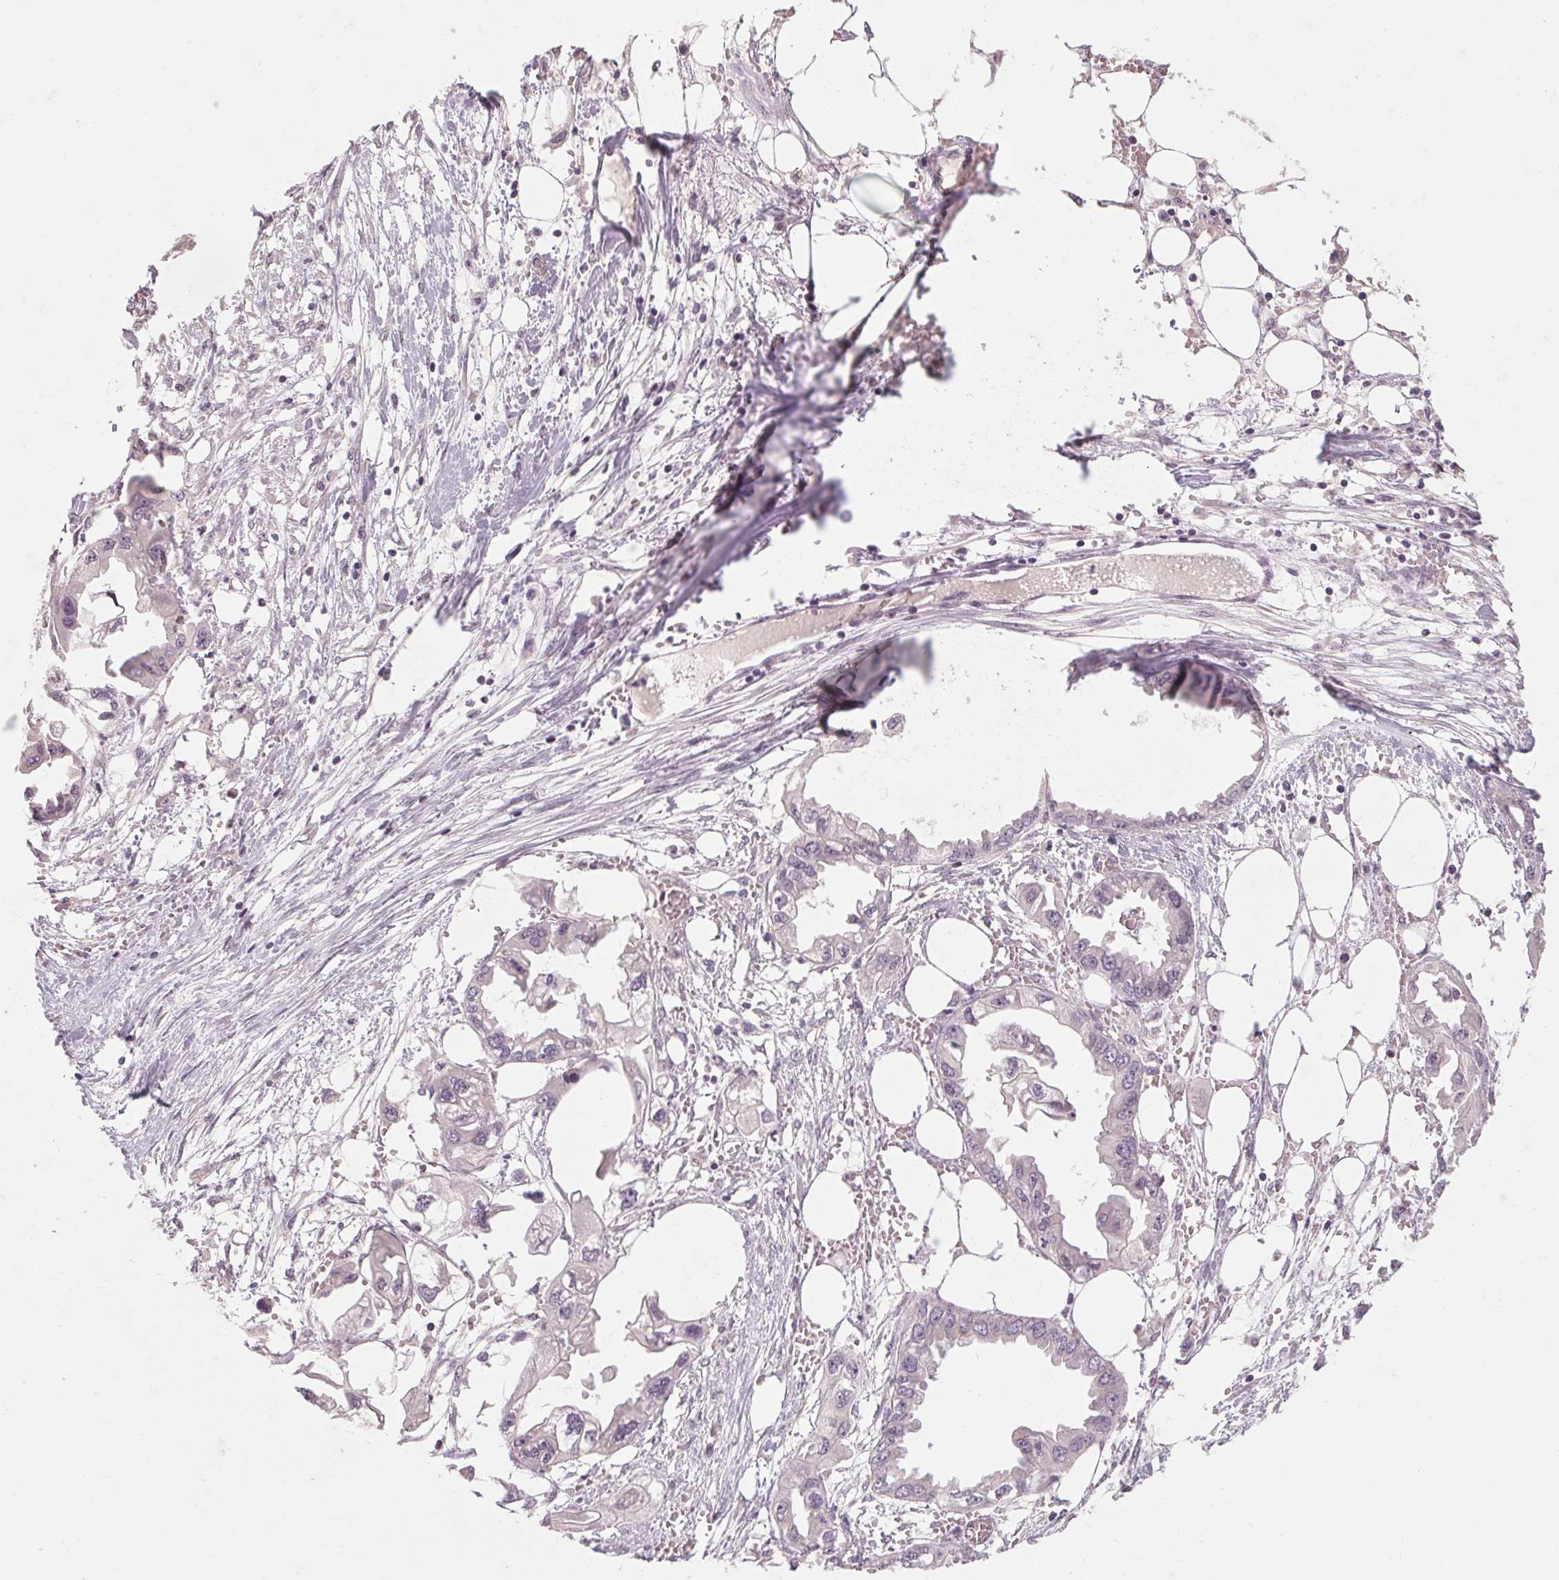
{"staining": {"intensity": "negative", "quantity": "none", "location": "none"}, "tissue": "endometrial cancer", "cell_type": "Tumor cells", "image_type": "cancer", "snomed": [{"axis": "morphology", "description": "Adenocarcinoma, NOS"}, {"axis": "morphology", "description": "Adenocarcinoma, metastatic, NOS"}, {"axis": "topography", "description": "Adipose tissue"}, {"axis": "topography", "description": "Endometrium"}], "caption": "A micrograph of human endometrial cancer (adenocarcinoma) is negative for staining in tumor cells. (DAB immunohistochemistry (IHC), high magnification).", "gene": "POMC", "patient": {"sex": "female", "age": 67}}